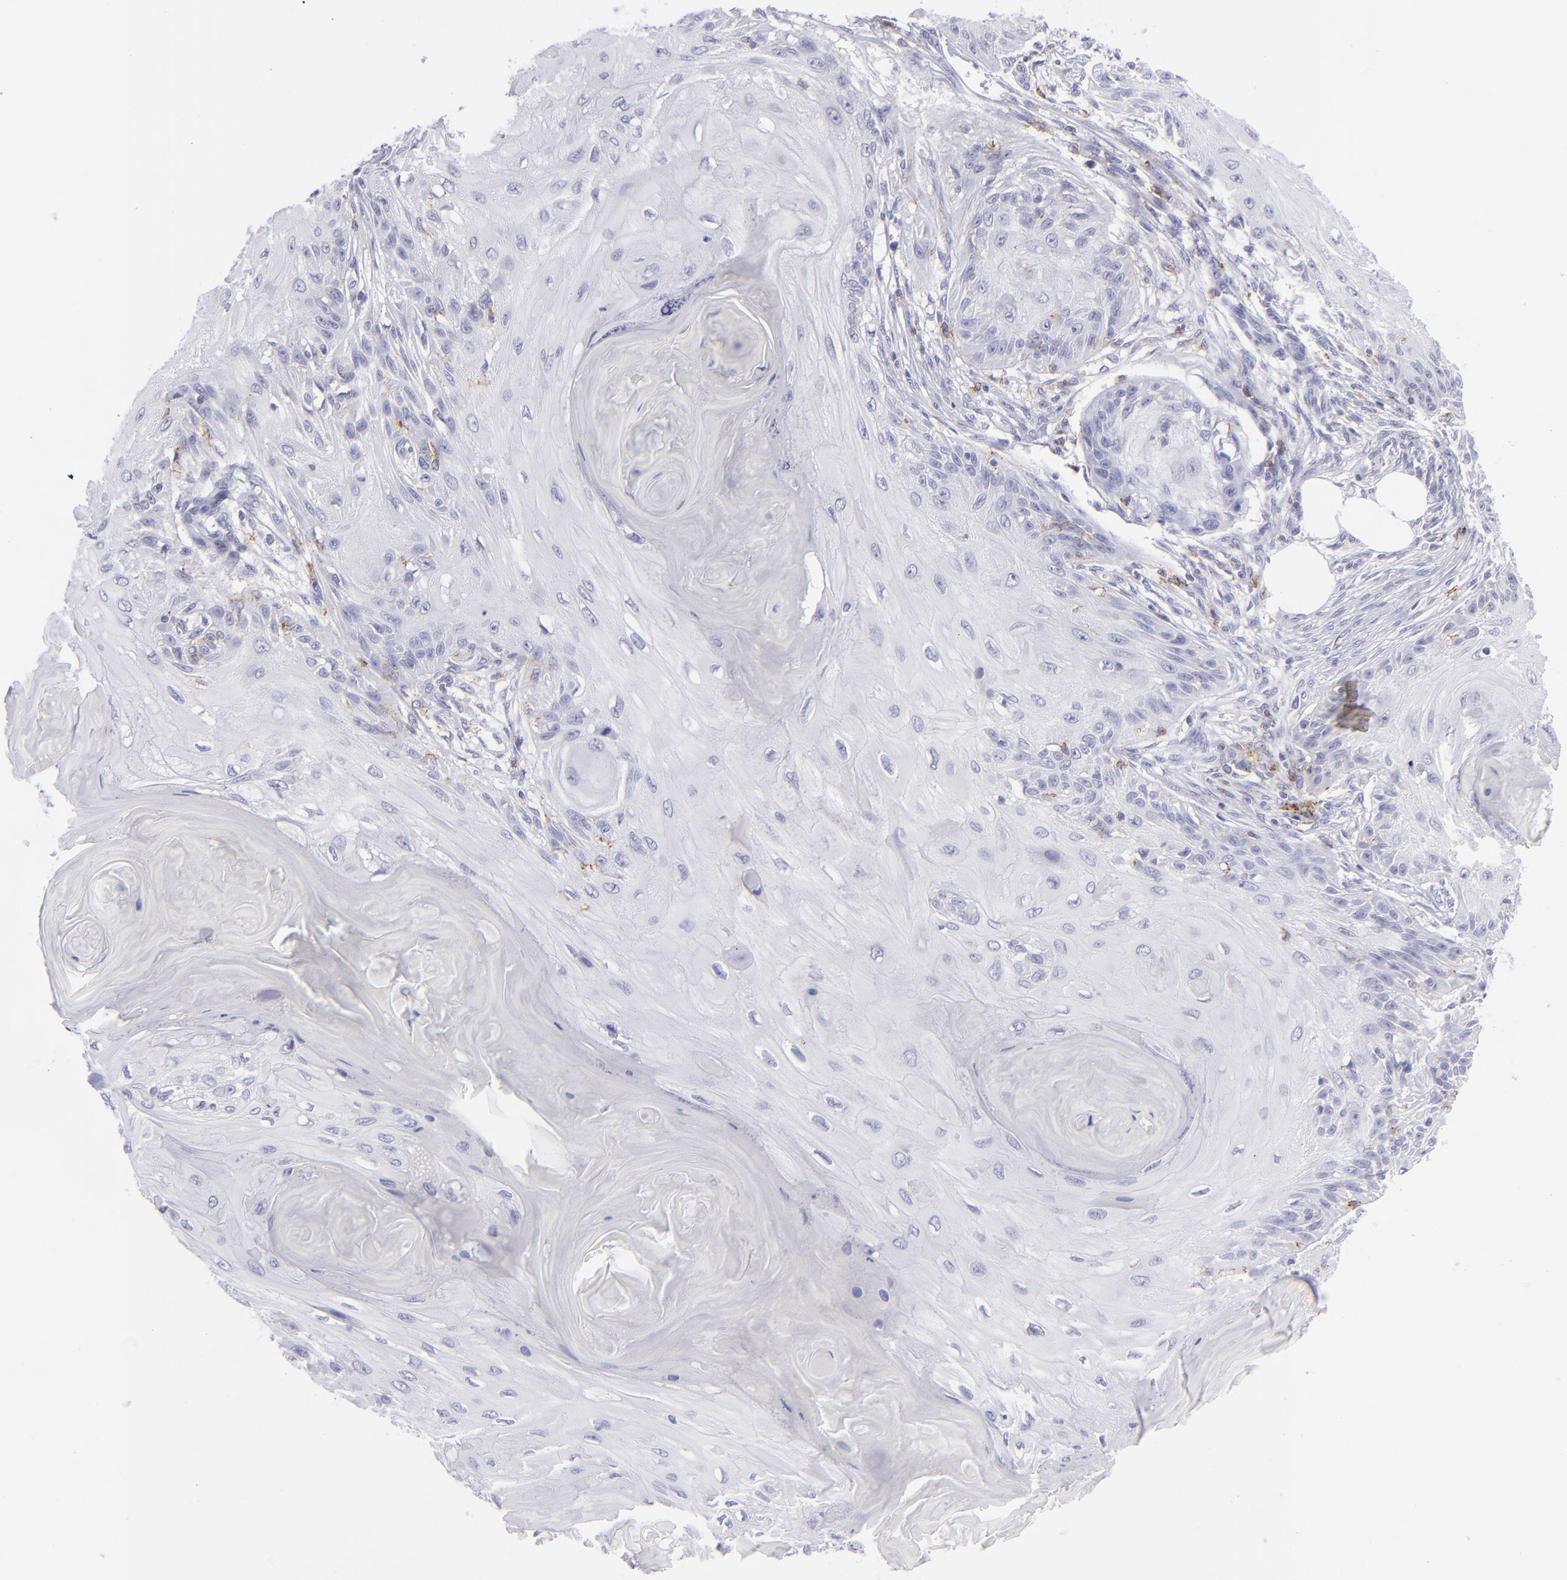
{"staining": {"intensity": "negative", "quantity": "none", "location": "none"}, "tissue": "skin cancer", "cell_type": "Tumor cells", "image_type": "cancer", "snomed": [{"axis": "morphology", "description": "Squamous cell carcinoma, NOS"}, {"axis": "topography", "description": "Skin"}], "caption": "Tumor cells are negative for protein expression in human squamous cell carcinoma (skin). (DAB (3,3'-diaminobenzidine) IHC with hematoxylin counter stain).", "gene": "SELPLG", "patient": {"sex": "female", "age": 88}}